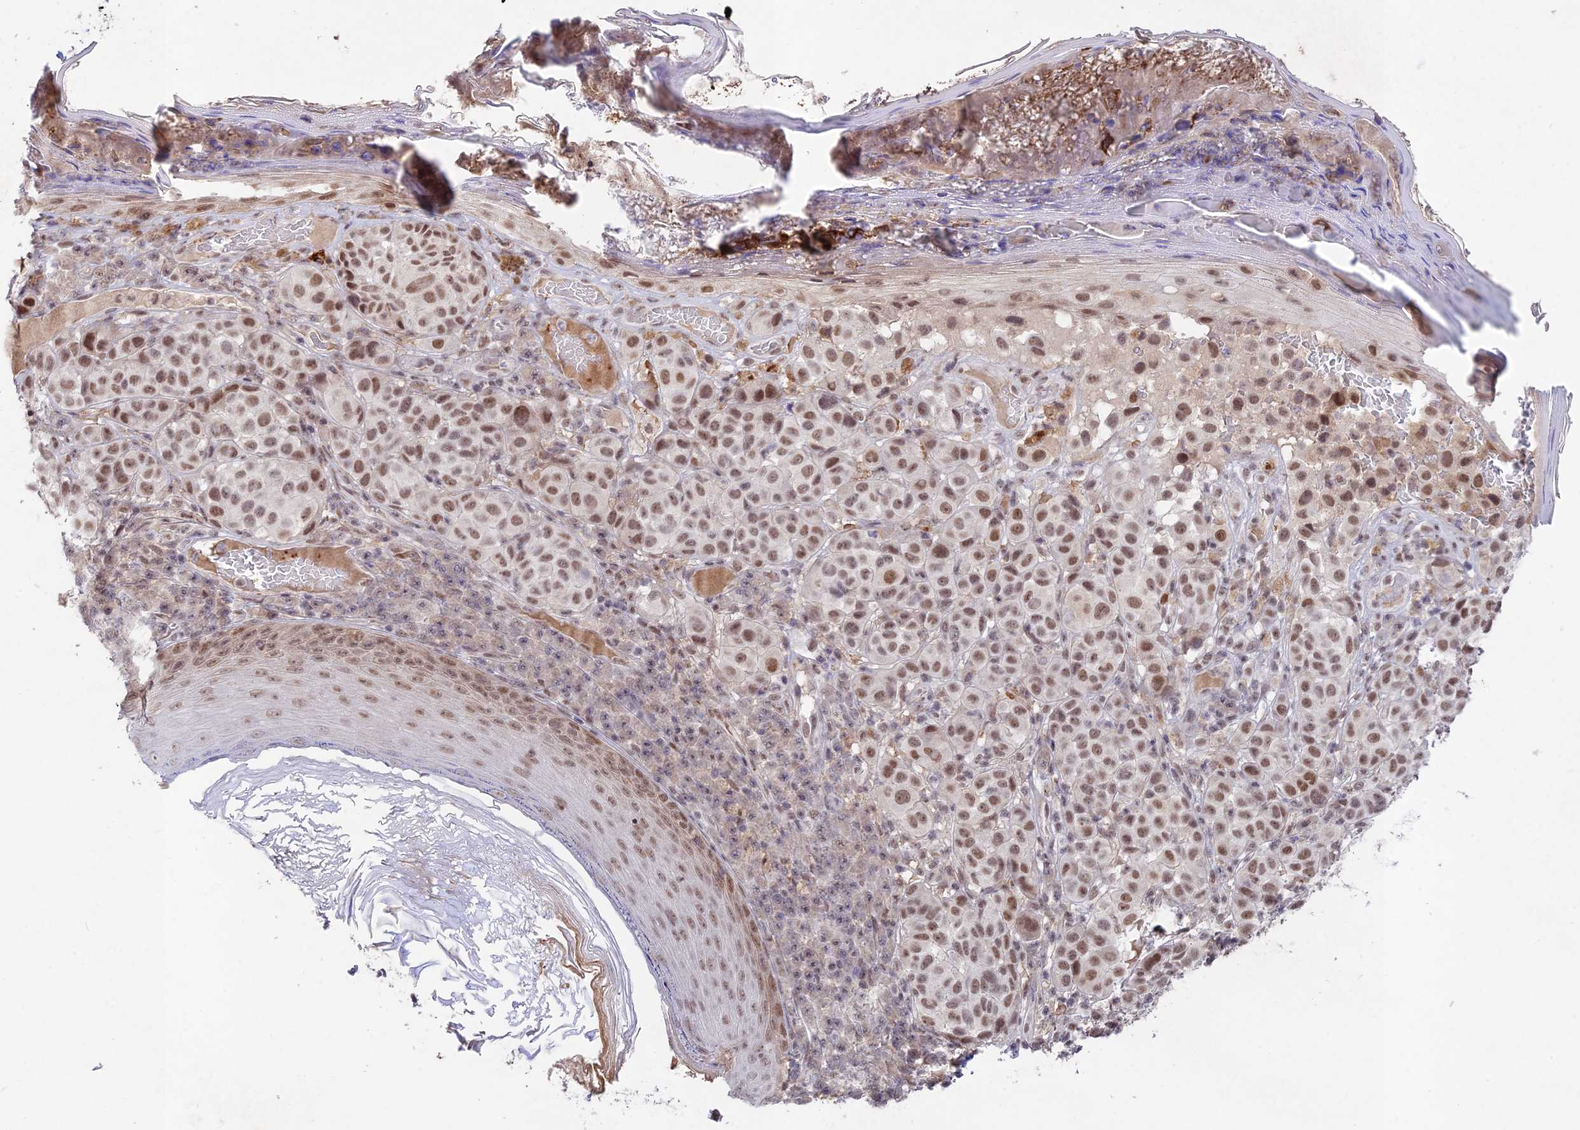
{"staining": {"intensity": "moderate", "quantity": ">75%", "location": "nuclear"}, "tissue": "melanoma", "cell_type": "Tumor cells", "image_type": "cancer", "snomed": [{"axis": "morphology", "description": "Malignant melanoma, NOS"}, {"axis": "topography", "description": "Skin"}], "caption": "Moderate nuclear expression is identified in approximately >75% of tumor cells in malignant melanoma.", "gene": "RAVER1", "patient": {"sex": "male", "age": 38}}